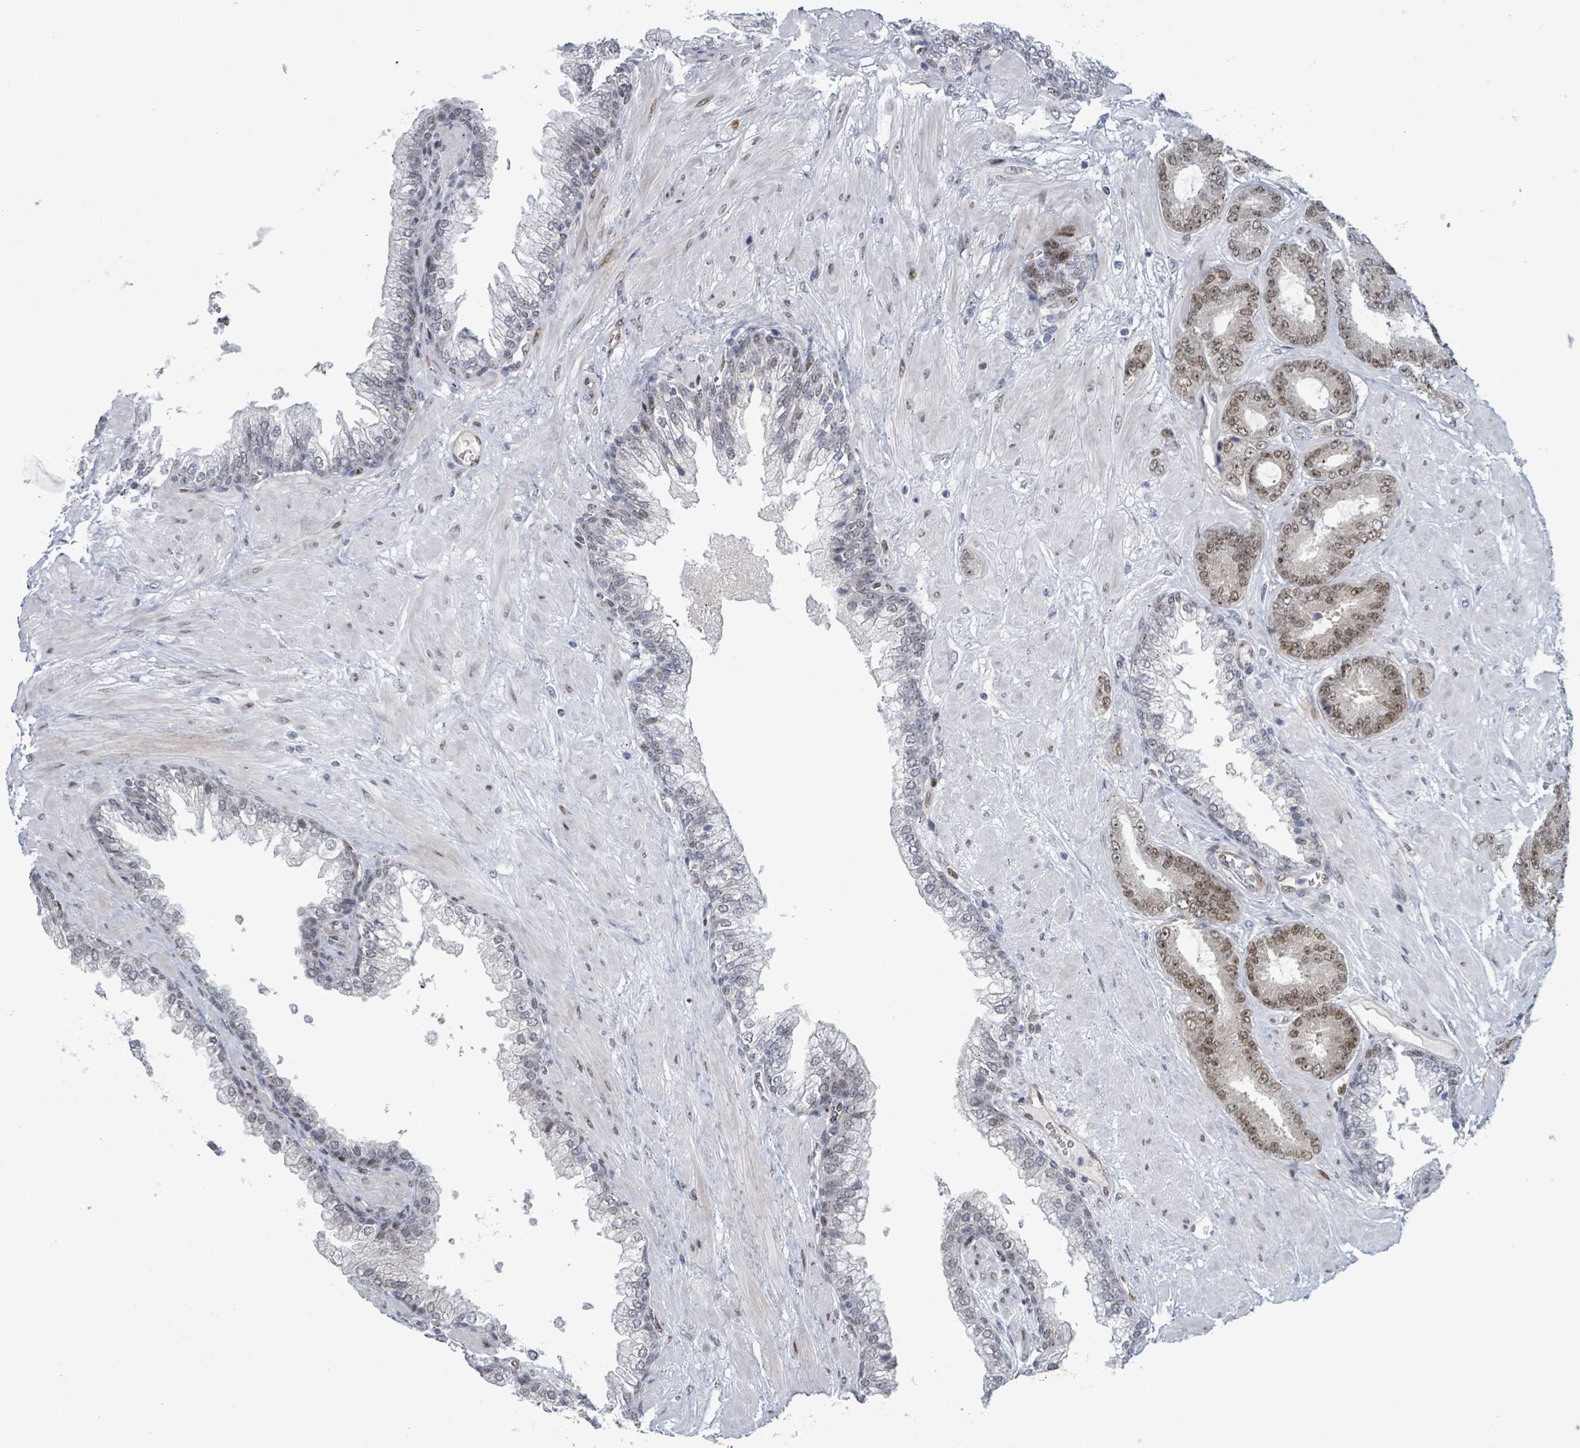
{"staining": {"intensity": "moderate", "quantity": ">75%", "location": "nuclear"}, "tissue": "prostate cancer", "cell_type": "Tumor cells", "image_type": "cancer", "snomed": [{"axis": "morphology", "description": "Adenocarcinoma, Low grade"}, {"axis": "topography", "description": "Prostate"}], "caption": "A brown stain shows moderate nuclear staining of a protein in prostate cancer (adenocarcinoma (low-grade)) tumor cells.", "gene": "TUSC1", "patient": {"sex": "male", "age": 57}}